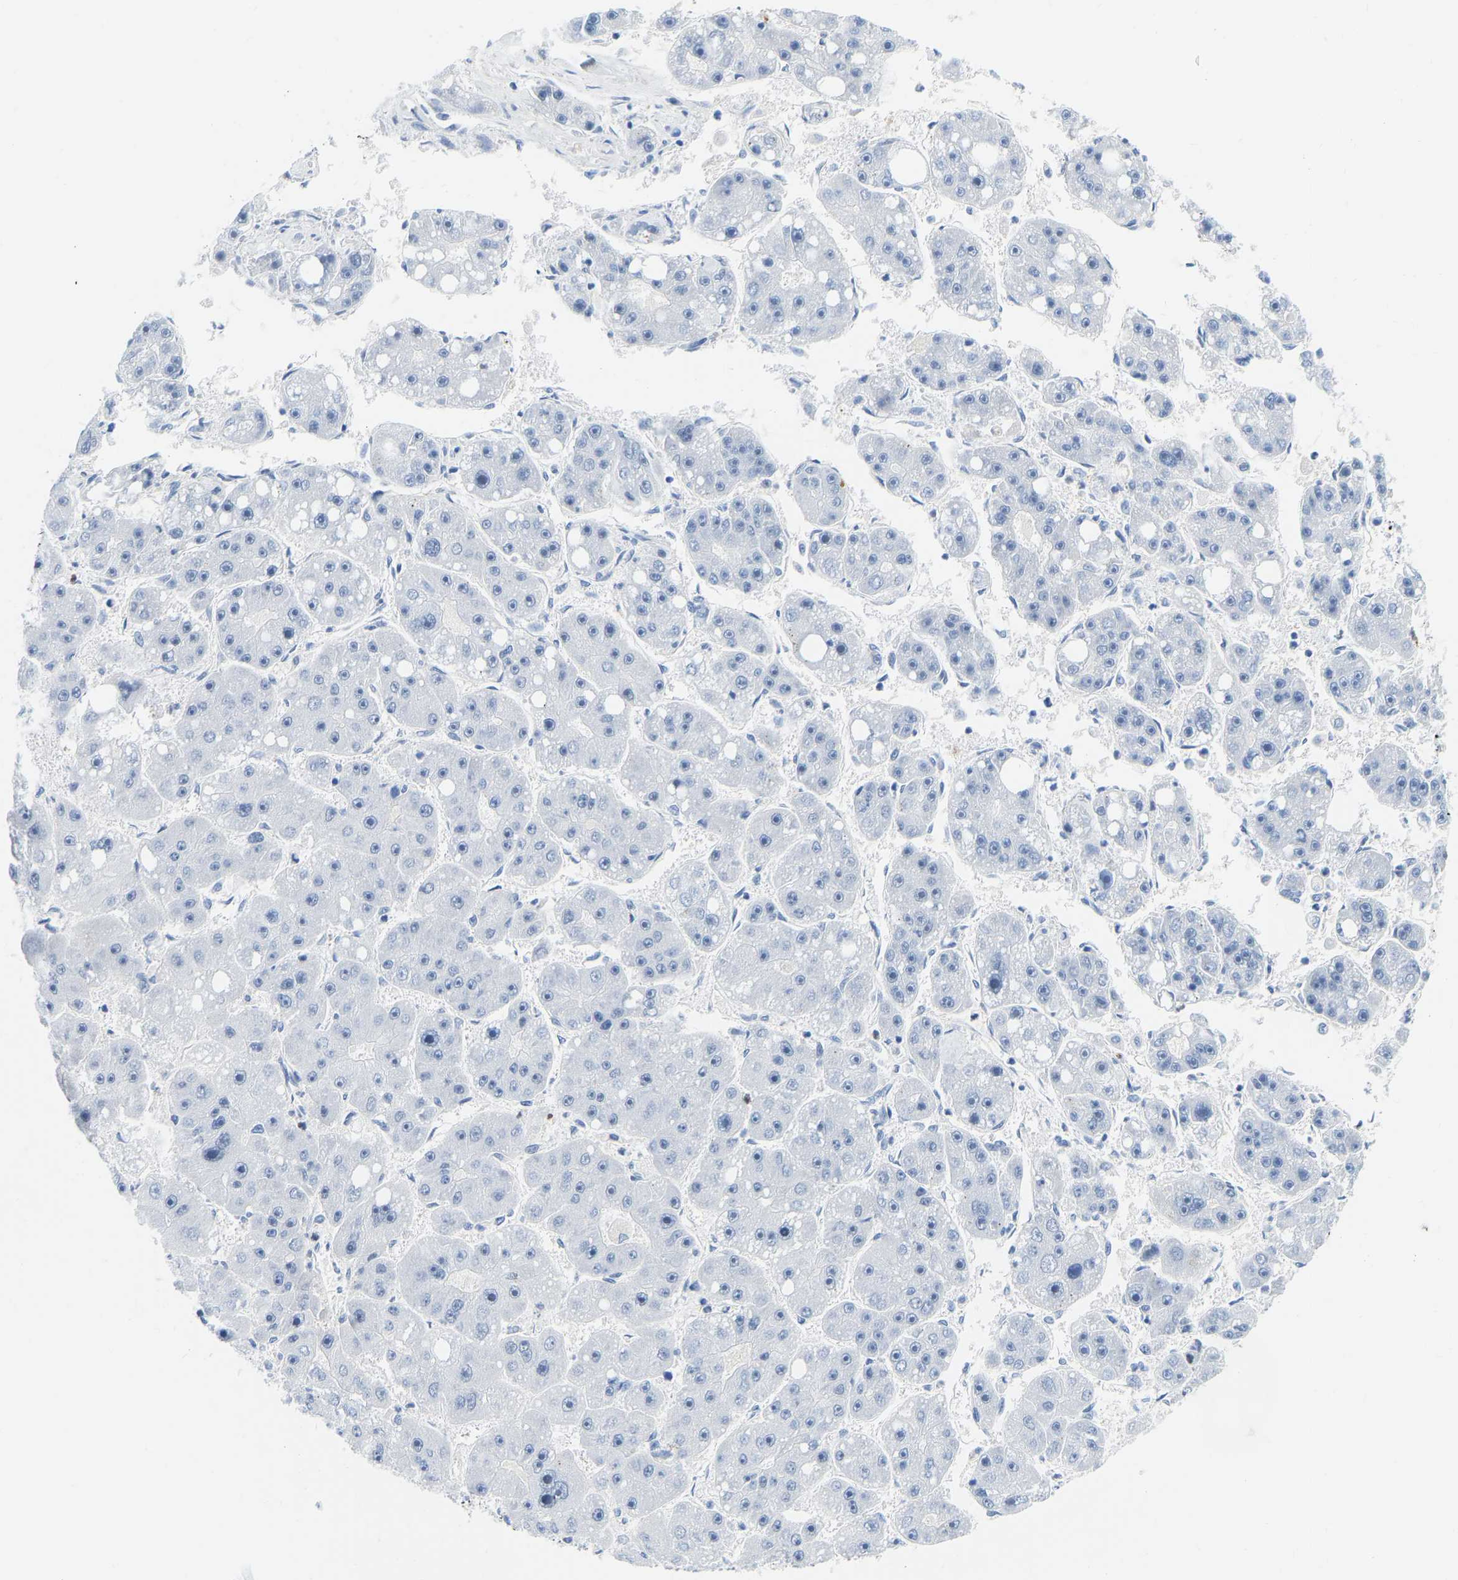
{"staining": {"intensity": "negative", "quantity": "none", "location": "none"}, "tissue": "liver cancer", "cell_type": "Tumor cells", "image_type": "cancer", "snomed": [{"axis": "morphology", "description": "Carcinoma, Hepatocellular, NOS"}, {"axis": "topography", "description": "Liver"}], "caption": "This histopathology image is of liver cancer (hepatocellular carcinoma) stained with IHC to label a protein in brown with the nuclei are counter-stained blue. There is no staining in tumor cells.", "gene": "HDAC5", "patient": {"sex": "female", "age": 61}}